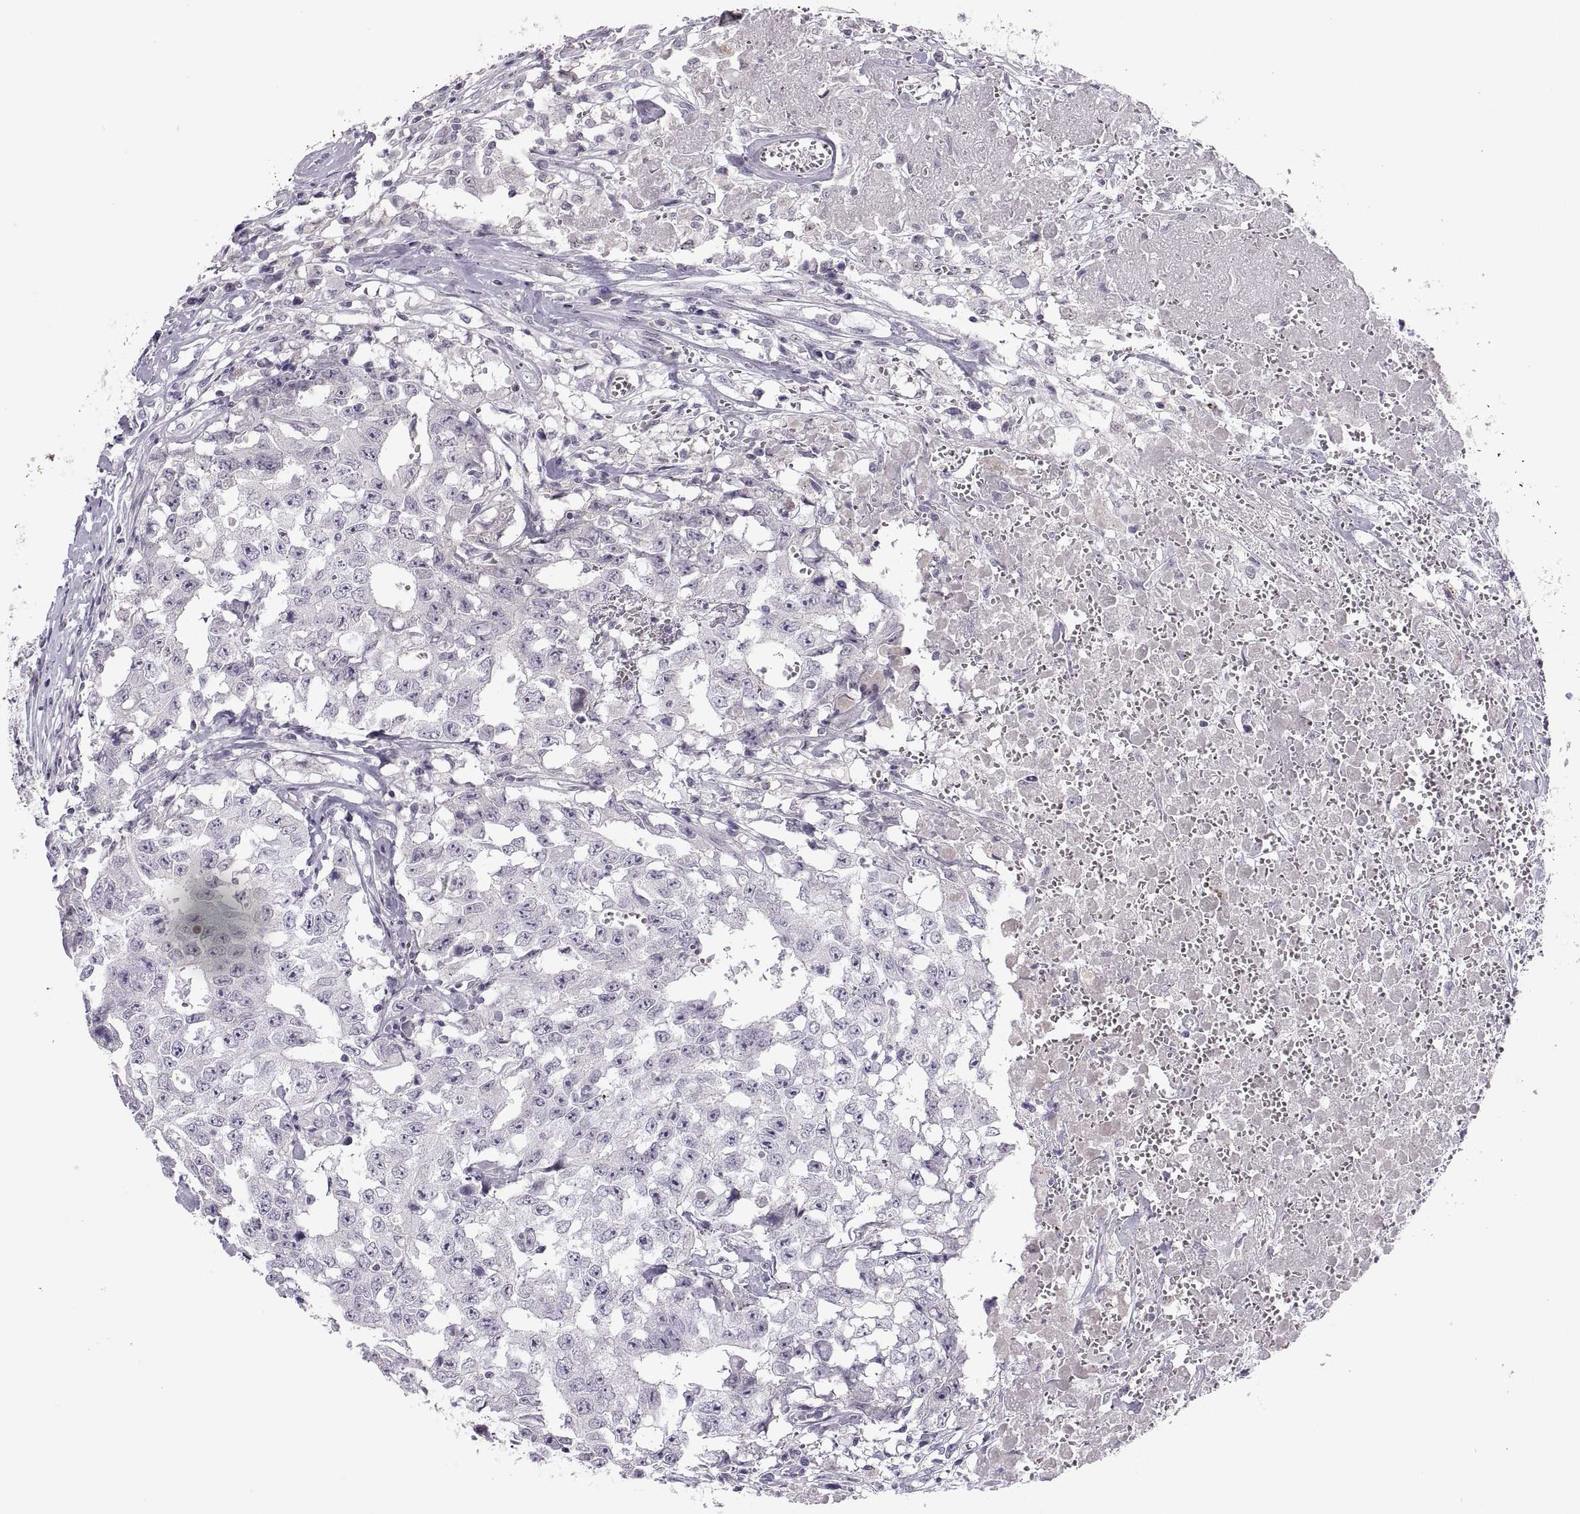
{"staining": {"intensity": "negative", "quantity": "none", "location": "none"}, "tissue": "testis cancer", "cell_type": "Tumor cells", "image_type": "cancer", "snomed": [{"axis": "morphology", "description": "Carcinoma, Embryonal, NOS"}, {"axis": "topography", "description": "Testis"}], "caption": "Tumor cells are negative for protein expression in human embryonal carcinoma (testis). Nuclei are stained in blue.", "gene": "CHCT1", "patient": {"sex": "male", "age": 36}}